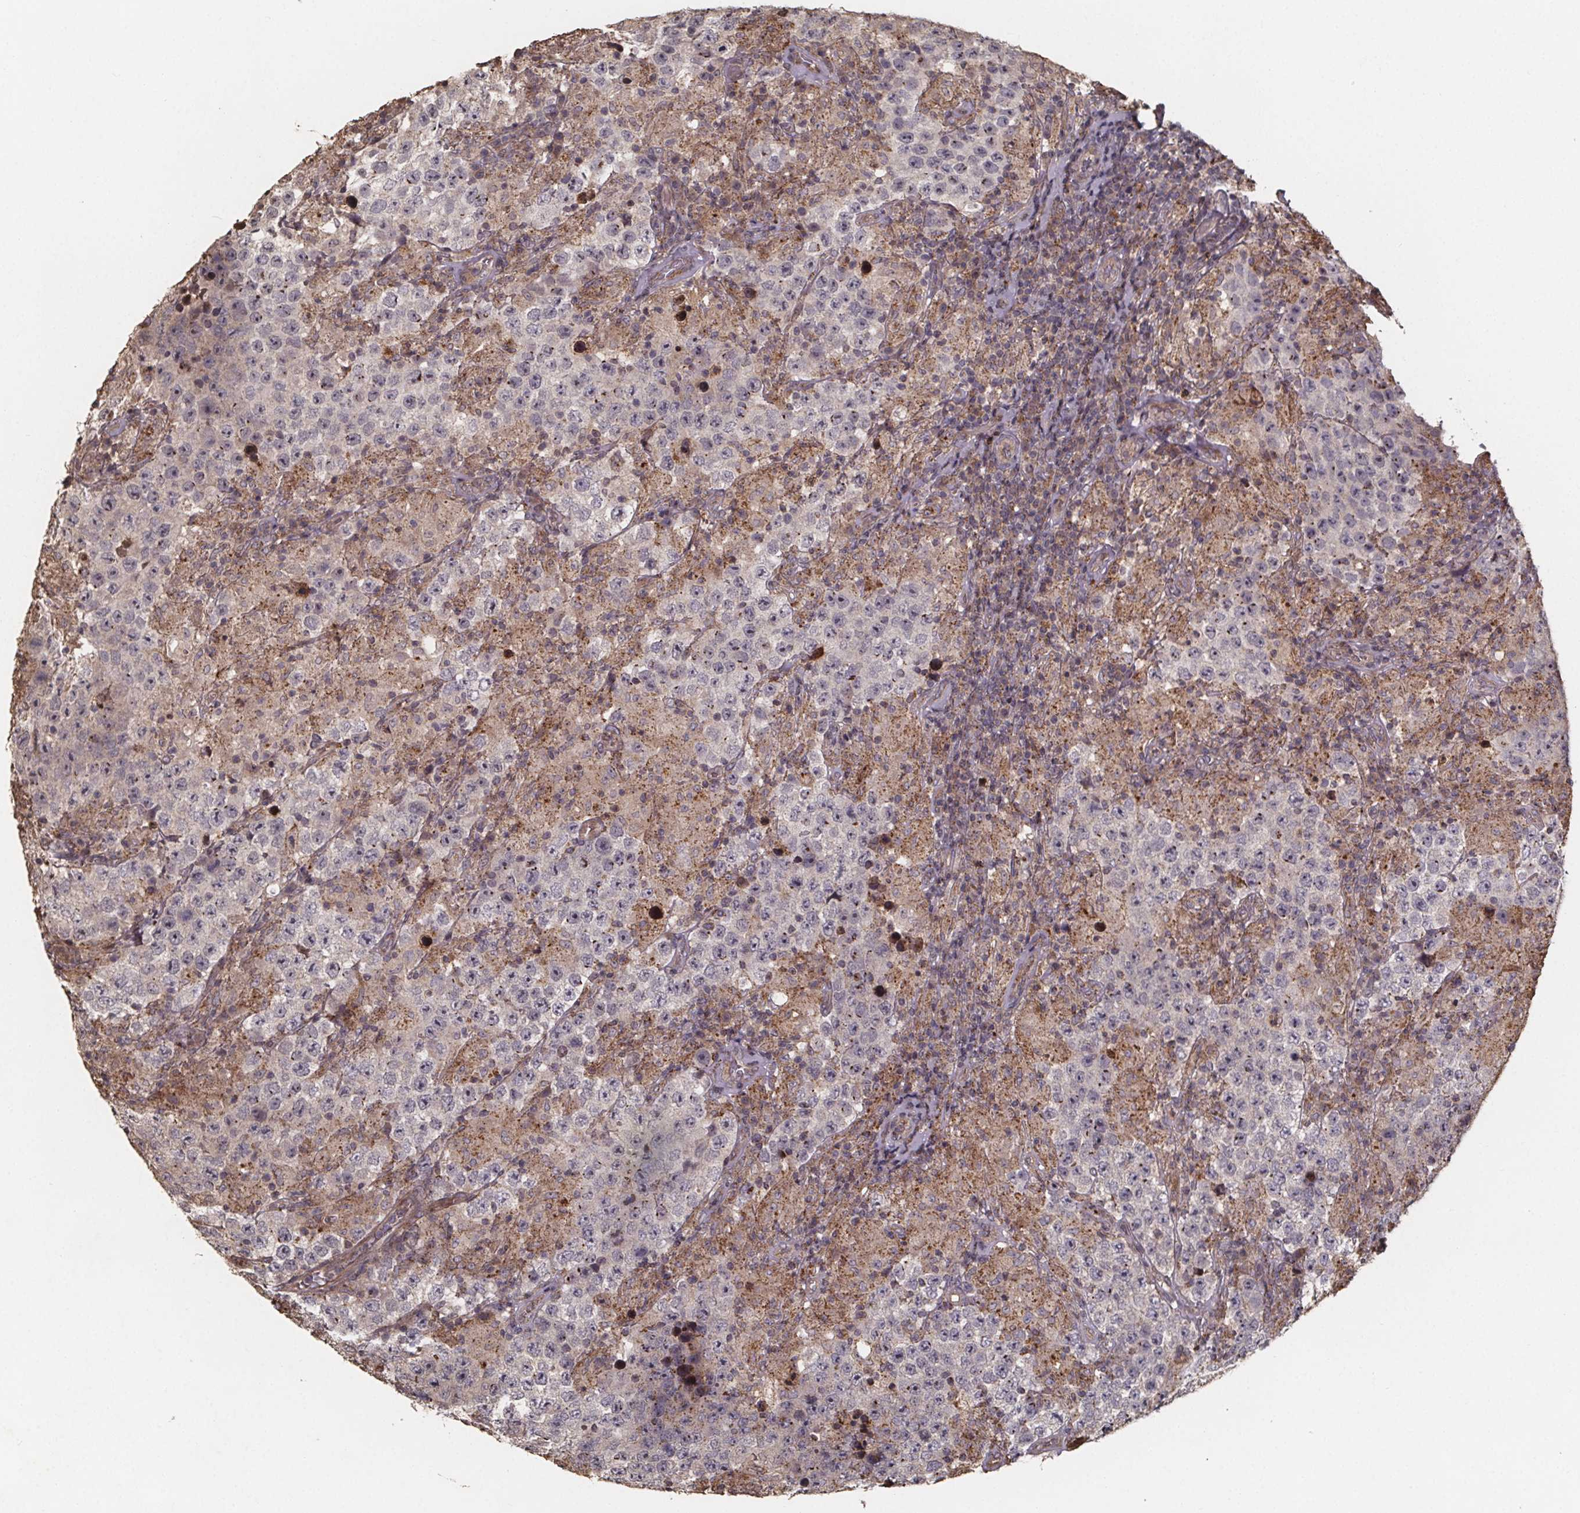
{"staining": {"intensity": "negative", "quantity": "none", "location": "none"}, "tissue": "testis cancer", "cell_type": "Tumor cells", "image_type": "cancer", "snomed": [{"axis": "morphology", "description": "Seminoma, NOS"}, {"axis": "morphology", "description": "Carcinoma, Embryonal, NOS"}, {"axis": "topography", "description": "Testis"}], "caption": "Tumor cells are negative for protein expression in human testis embryonal carcinoma.", "gene": "ZNF879", "patient": {"sex": "male", "age": 41}}